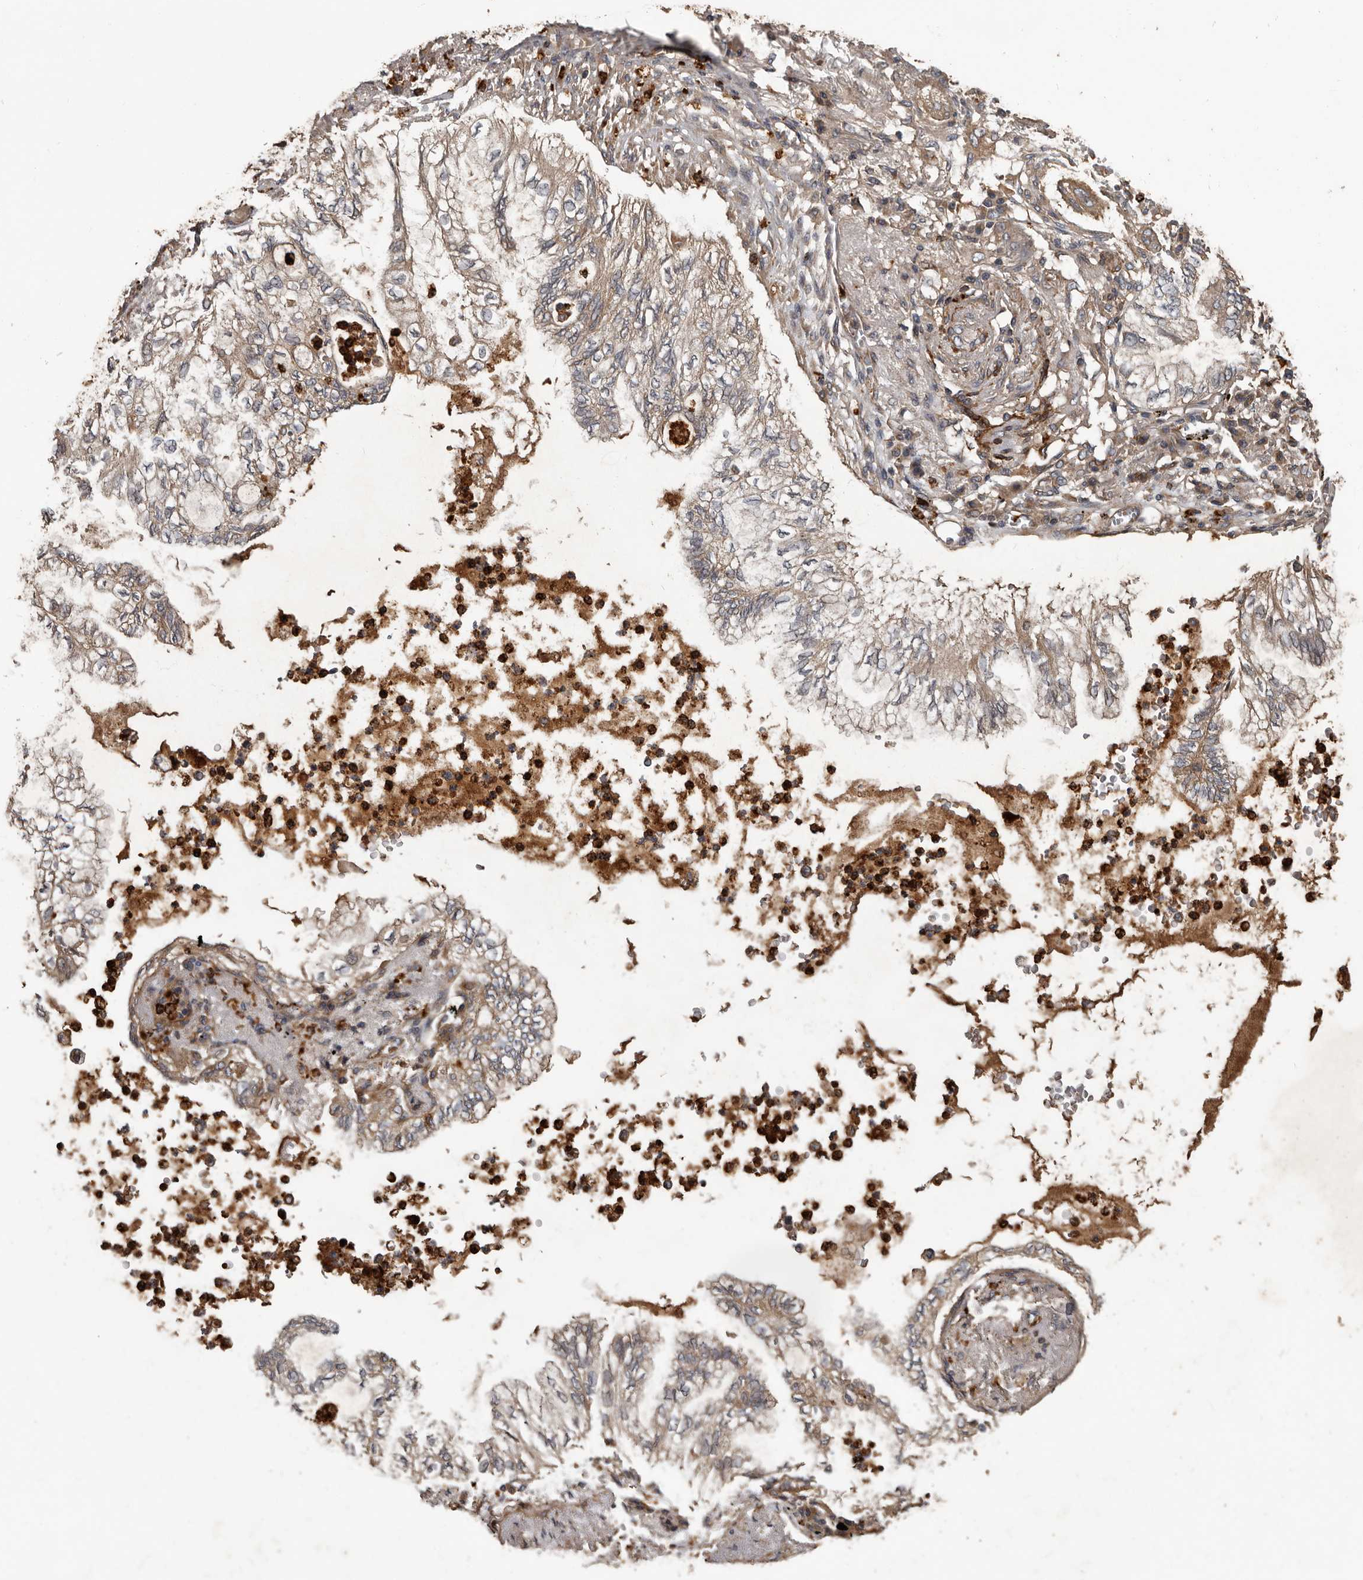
{"staining": {"intensity": "weak", "quantity": "25%-75%", "location": "cytoplasmic/membranous"}, "tissue": "lung cancer", "cell_type": "Tumor cells", "image_type": "cancer", "snomed": [{"axis": "morphology", "description": "Adenocarcinoma, NOS"}, {"axis": "topography", "description": "Lung"}], "caption": "Protein analysis of adenocarcinoma (lung) tissue displays weak cytoplasmic/membranous positivity in about 25%-75% of tumor cells.", "gene": "ARHGEF5", "patient": {"sex": "female", "age": 70}}